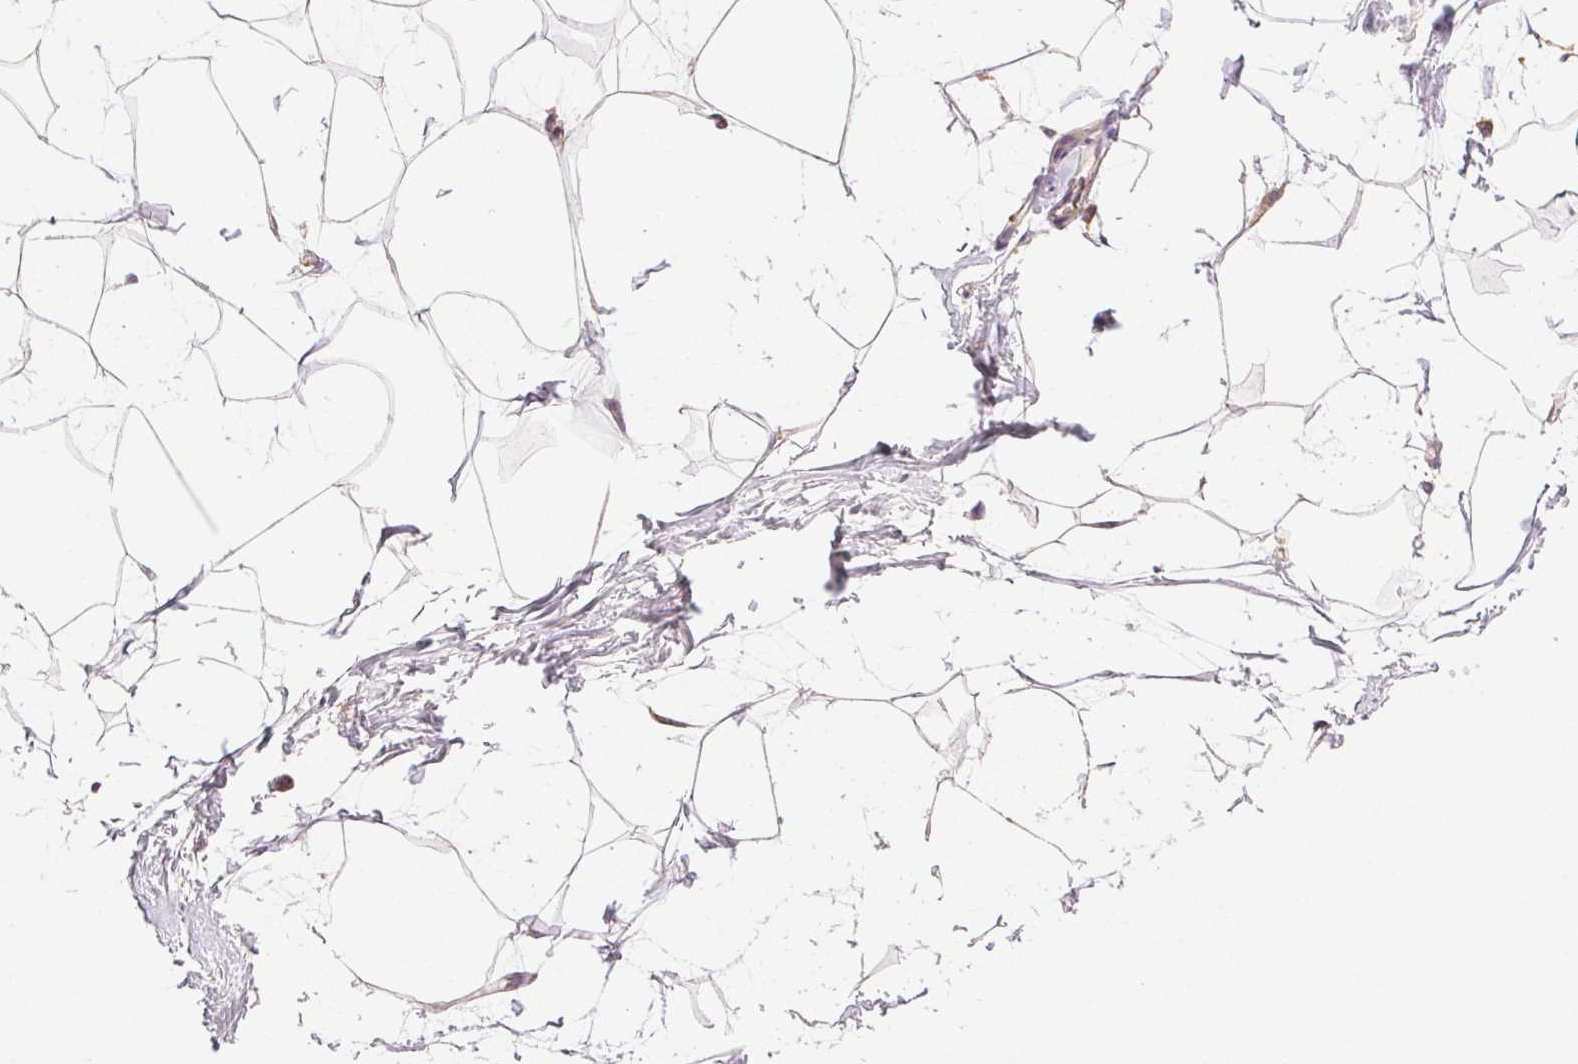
{"staining": {"intensity": "negative", "quantity": "none", "location": "none"}, "tissue": "breast", "cell_type": "Adipocytes", "image_type": "normal", "snomed": [{"axis": "morphology", "description": "Normal tissue, NOS"}, {"axis": "topography", "description": "Breast"}], "caption": "High power microscopy histopathology image of an IHC image of benign breast, revealing no significant positivity in adipocytes.", "gene": "TMEM253", "patient": {"sex": "female", "age": 45}}